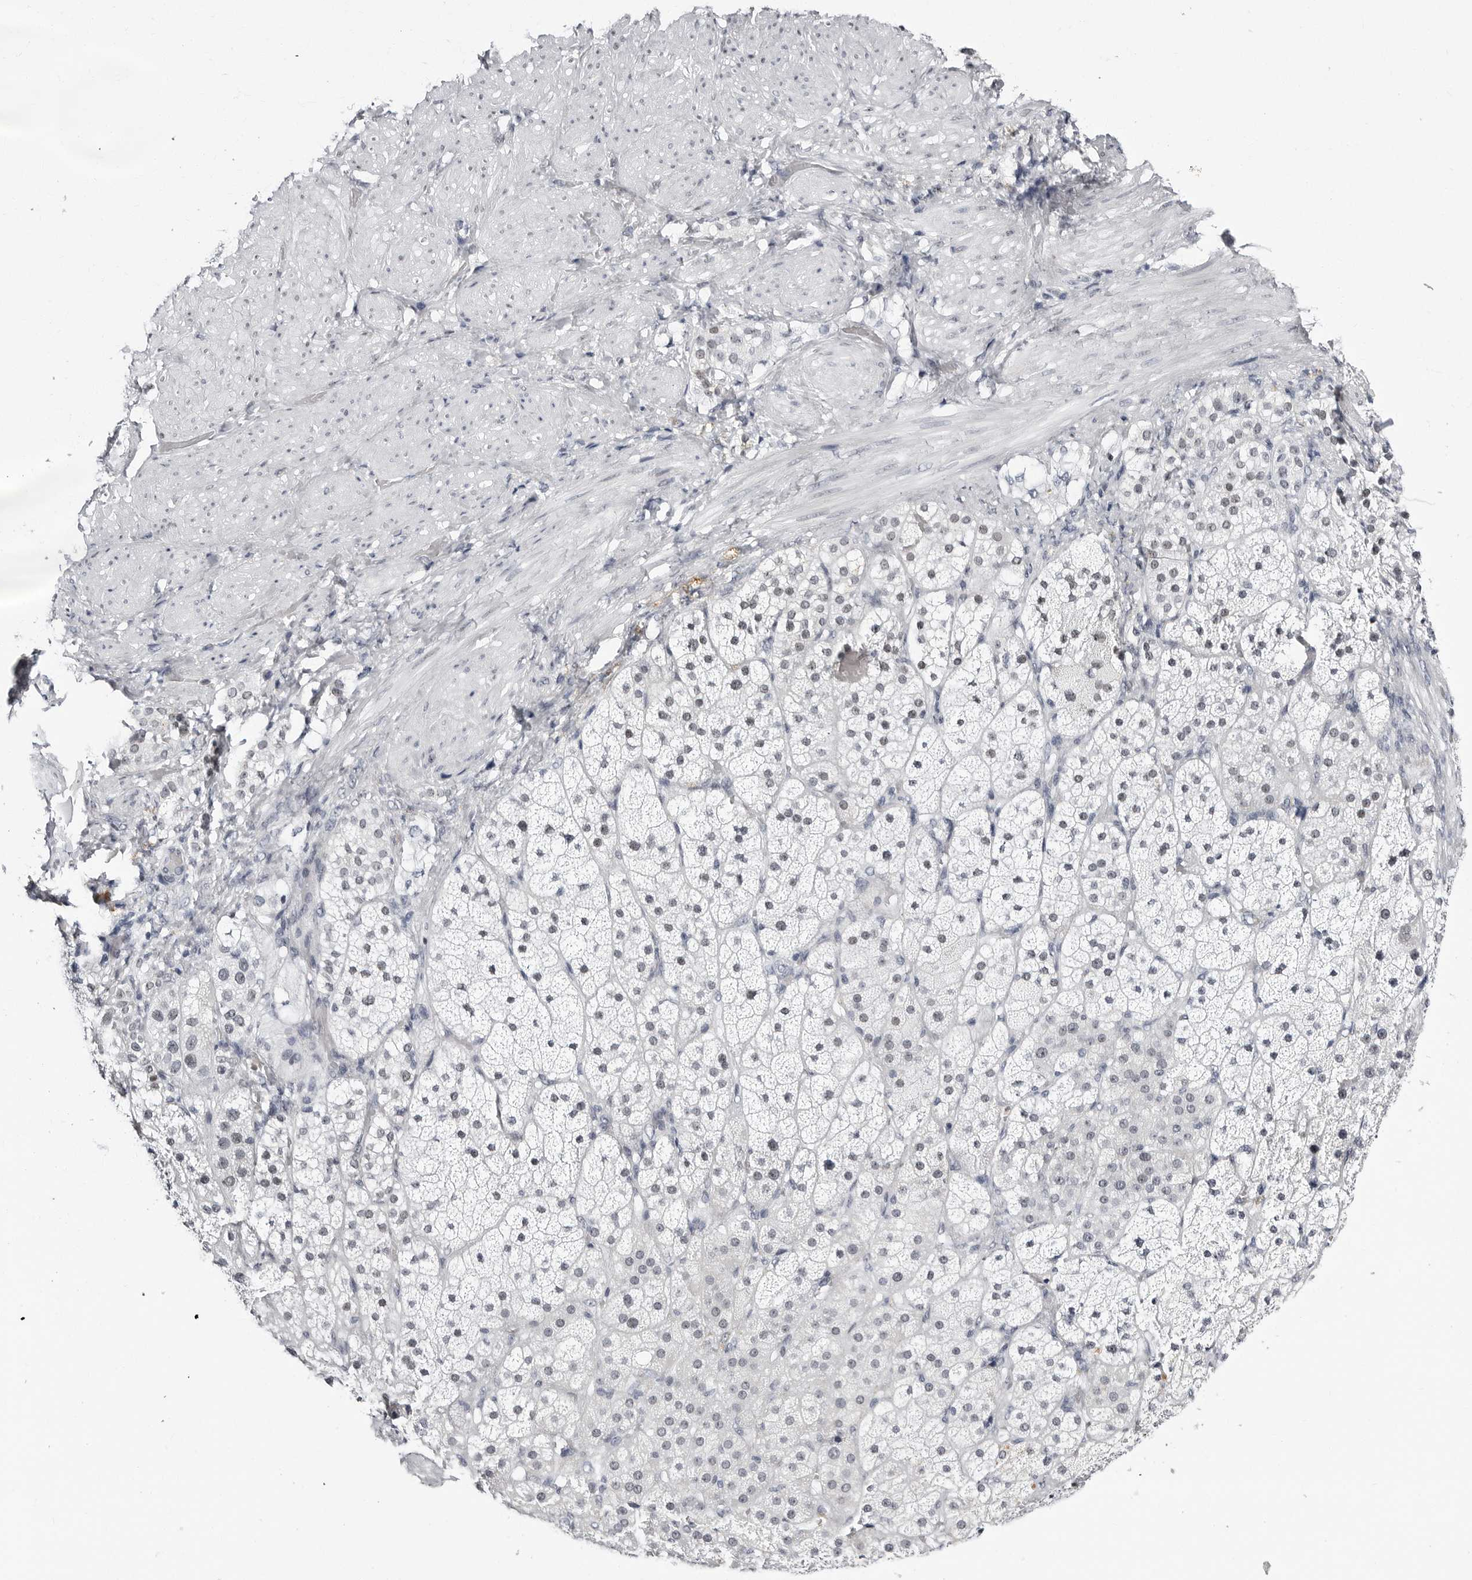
{"staining": {"intensity": "moderate", "quantity": "<25%", "location": "nuclear"}, "tissue": "adrenal gland", "cell_type": "Glandular cells", "image_type": "normal", "snomed": [{"axis": "morphology", "description": "Normal tissue, NOS"}, {"axis": "topography", "description": "Adrenal gland"}], "caption": "This image demonstrates IHC staining of normal human adrenal gland, with low moderate nuclear positivity in about <25% of glandular cells.", "gene": "VEZF1", "patient": {"sex": "male", "age": 57}}